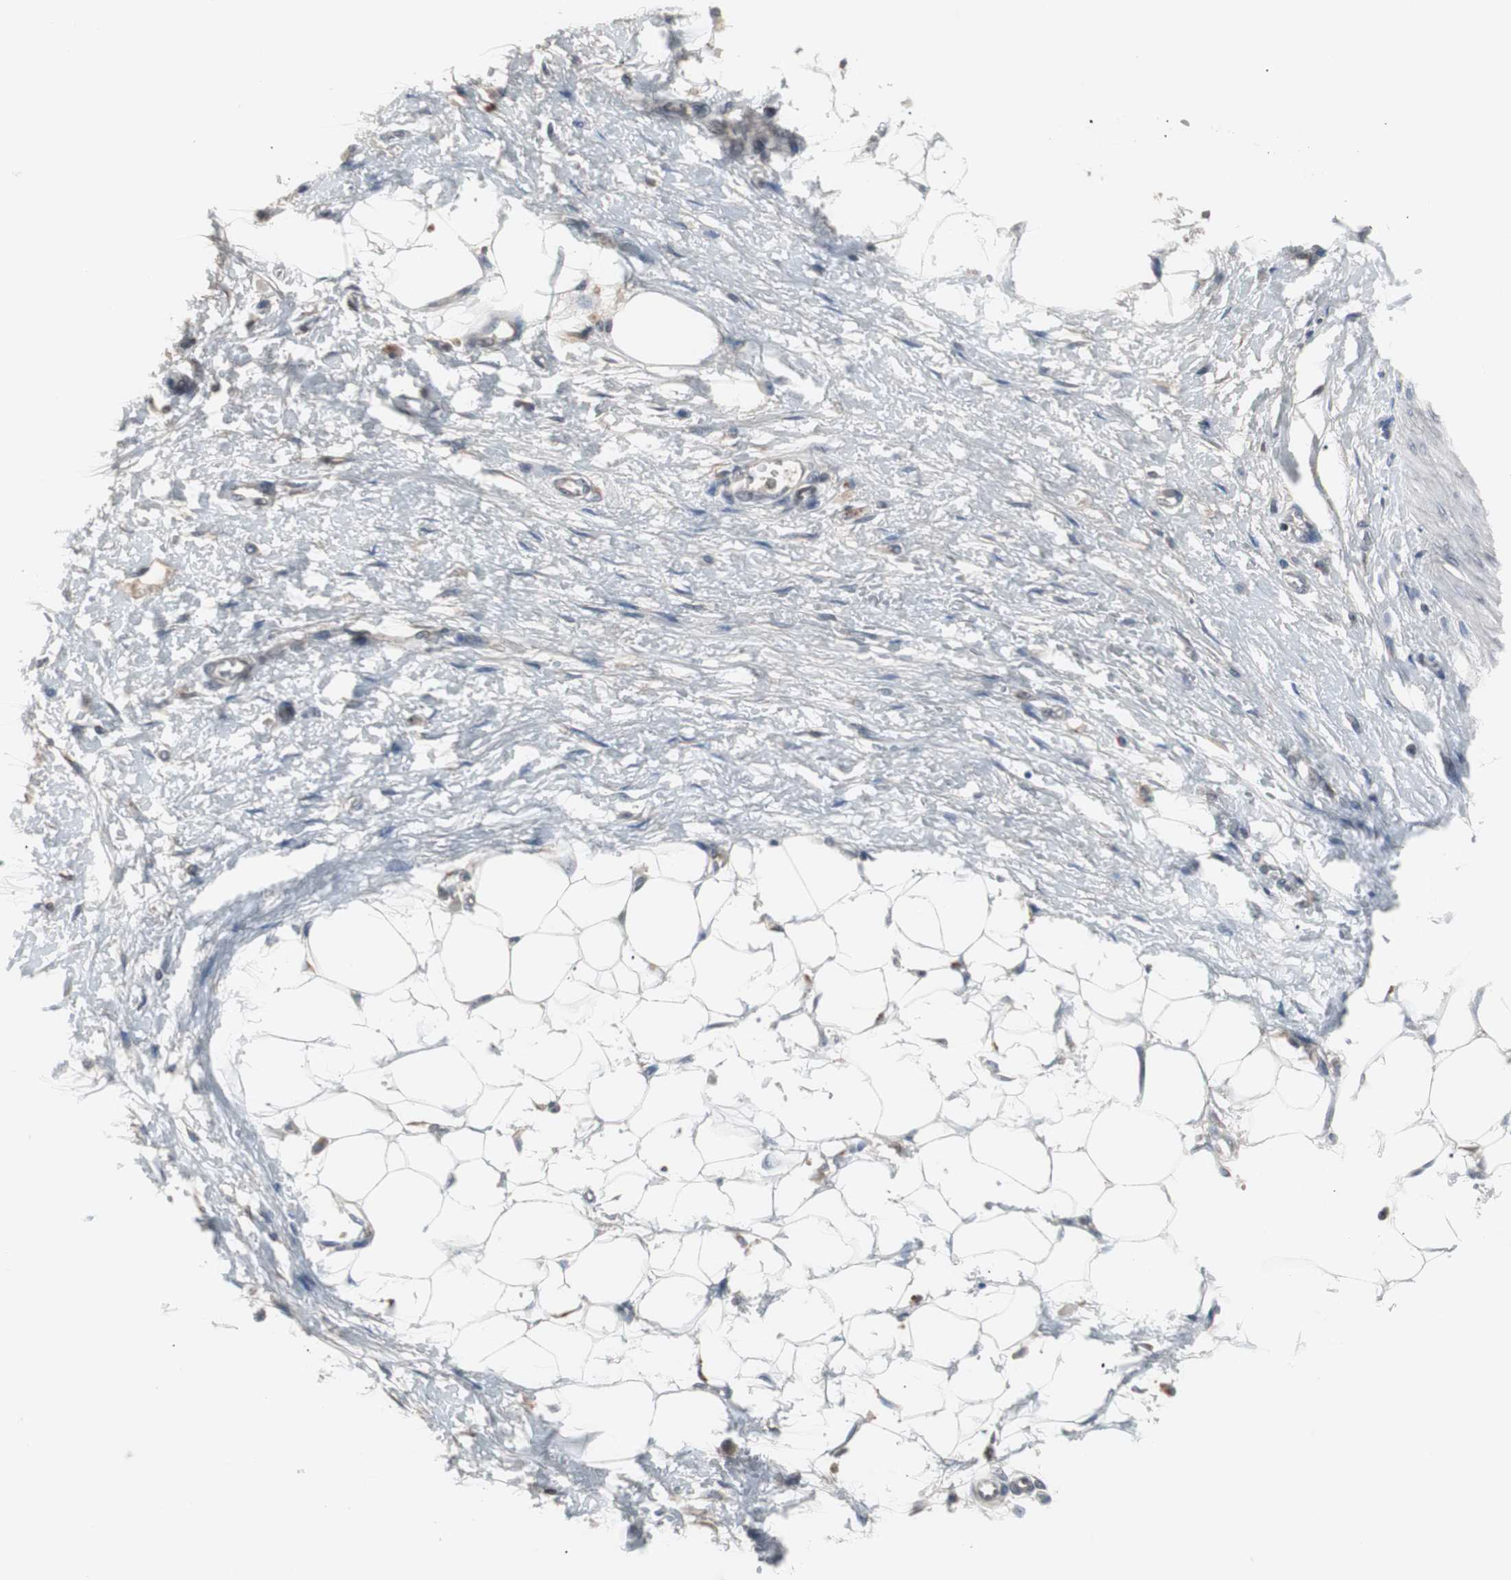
{"staining": {"intensity": "negative", "quantity": "none", "location": "none"}, "tissue": "adipose tissue", "cell_type": "Adipocytes", "image_type": "normal", "snomed": [{"axis": "morphology", "description": "Normal tissue, NOS"}, {"axis": "morphology", "description": "Urothelial carcinoma, High grade"}, {"axis": "topography", "description": "Vascular tissue"}, {"axis": "topography", "description": "Urinary bladder"}], "caption": "This is an immunohistochemistry (IHC) image of normal human adipose tissue. There is no positivity in adipocytes.", "gene": "ZNF396", "patient": {"sex": "female", "age": 56}}